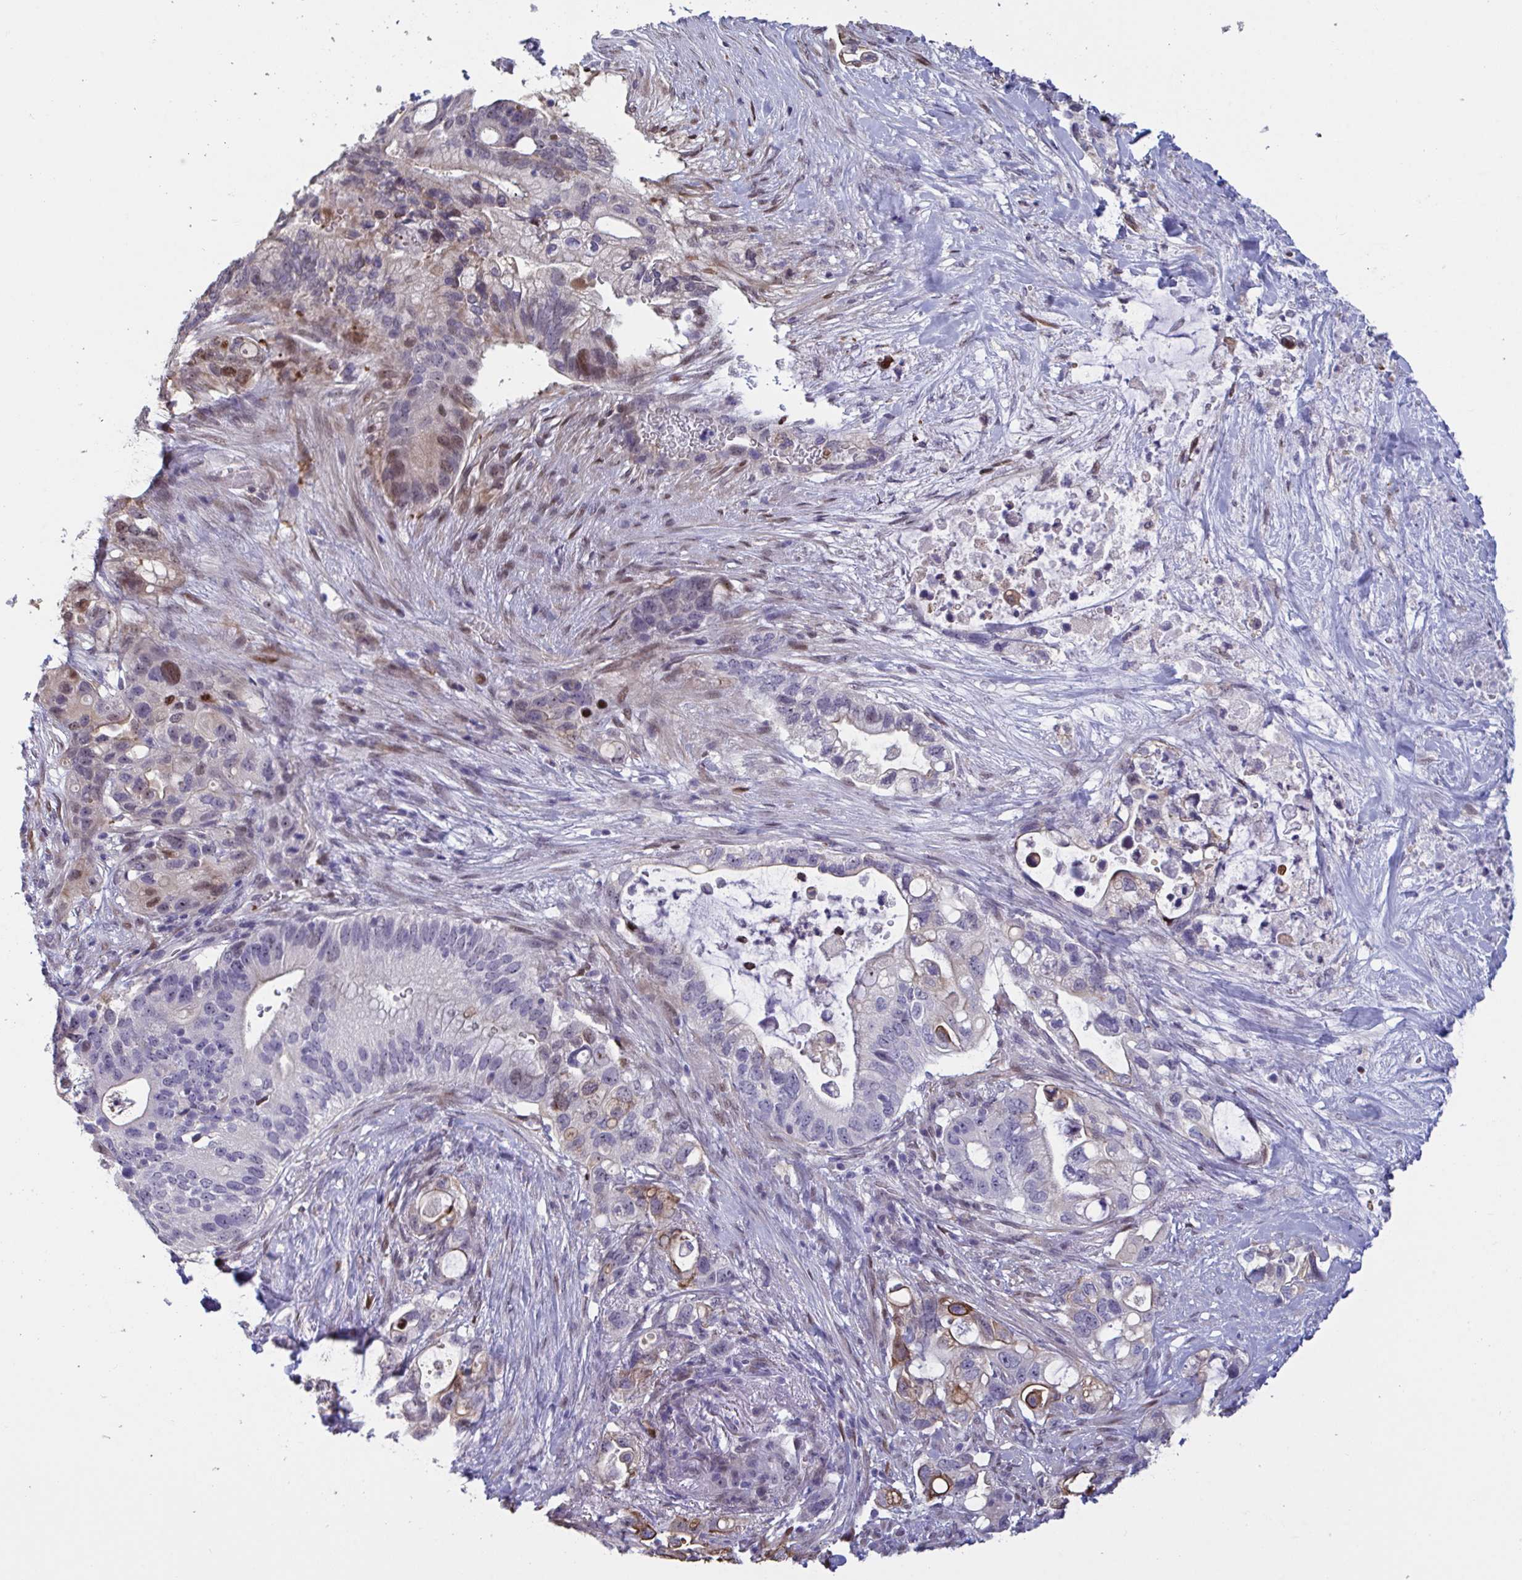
{"staining": {"intensity": "strong", "quantity": "<25%", "location": "cytoplasmic/membranous,nuclear"}, "tissue": "pancreatic cancer", "cell_type": "Tumor cells", "image_type": "cancer", "snomed": [{"axis": "morphology", "description": "Adenocarcinoma, NOS"}, {"axis": "topography", "description": "Pancreas"}], "caption": "Brown immunohistochemical staining in pancreatic cancer (adenocarcinoma) reveals strong cytoplasmic/membranous and nuclear positivity in about <25% of tumor cells. (DAB (3,3'-diaminobenzidine) IHC with brightfield microscopy, high magnification).", "gene": "PELI2", "patient": {"sex": "female", "age": 72}}